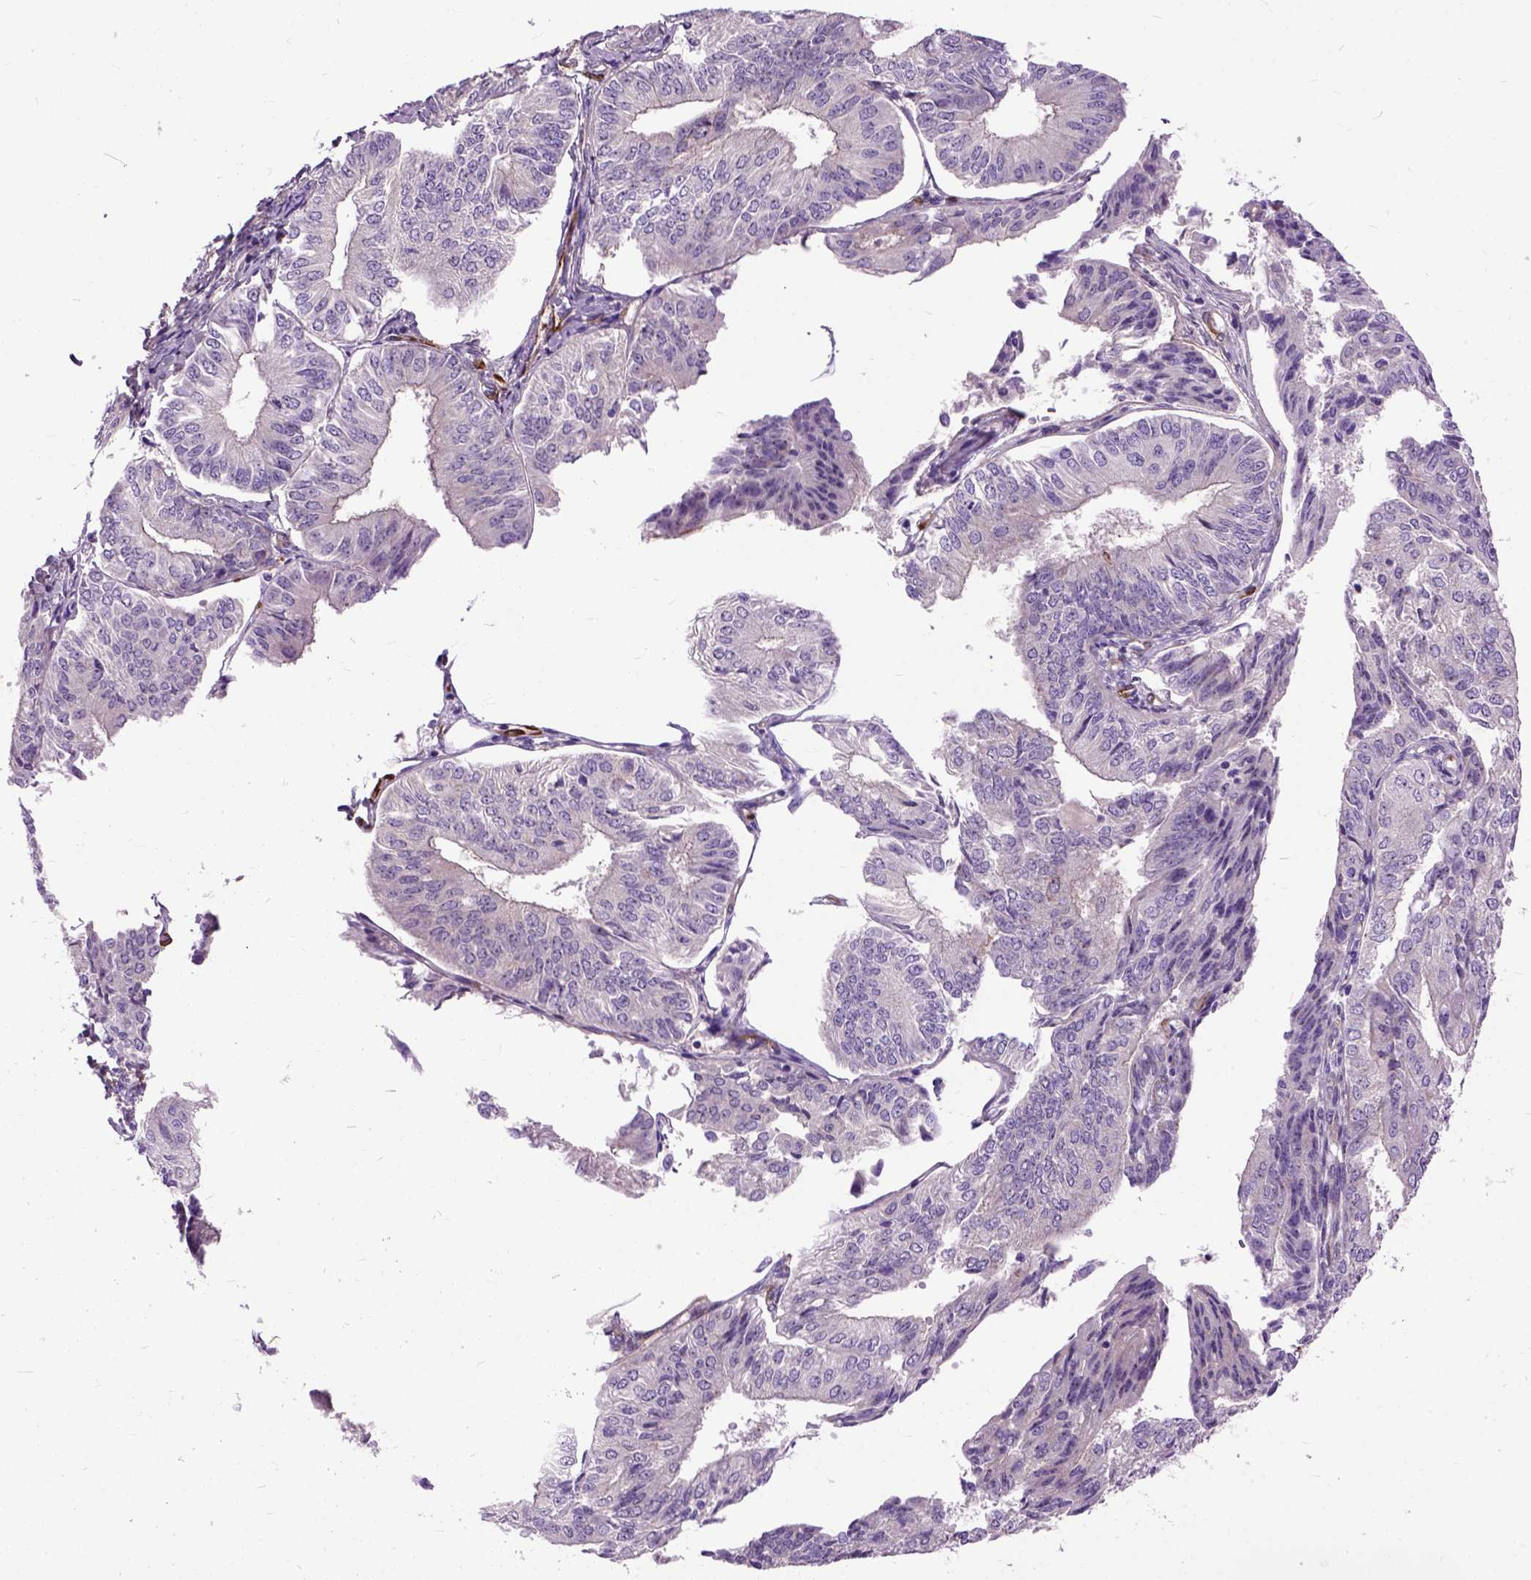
{"staining": {"intensity": "negative", "quantity": "none", "location": "none"}, "tissue": "endometrial cancer", "cell_type": "Tumor cells", "image_type": "cancer", "snomed": [{"axis": "morphology", "description": "Adenocarcinoma, NOS"}, {"axis": "topography", "description": "Endometrium"}], "caption": "A high-resolution photomicrograph shows IHC staining of endometrial cancer (adenocarcinoma), which shows no significant expression in tumor cells. The staining was performed using DAB to visualize the protein expression in brown, while the nuclei were stained in blue with hematoxylin (Magnification: 20x).", "gene": "MAPT", "patient": {"sex": "female", "age": 58}}